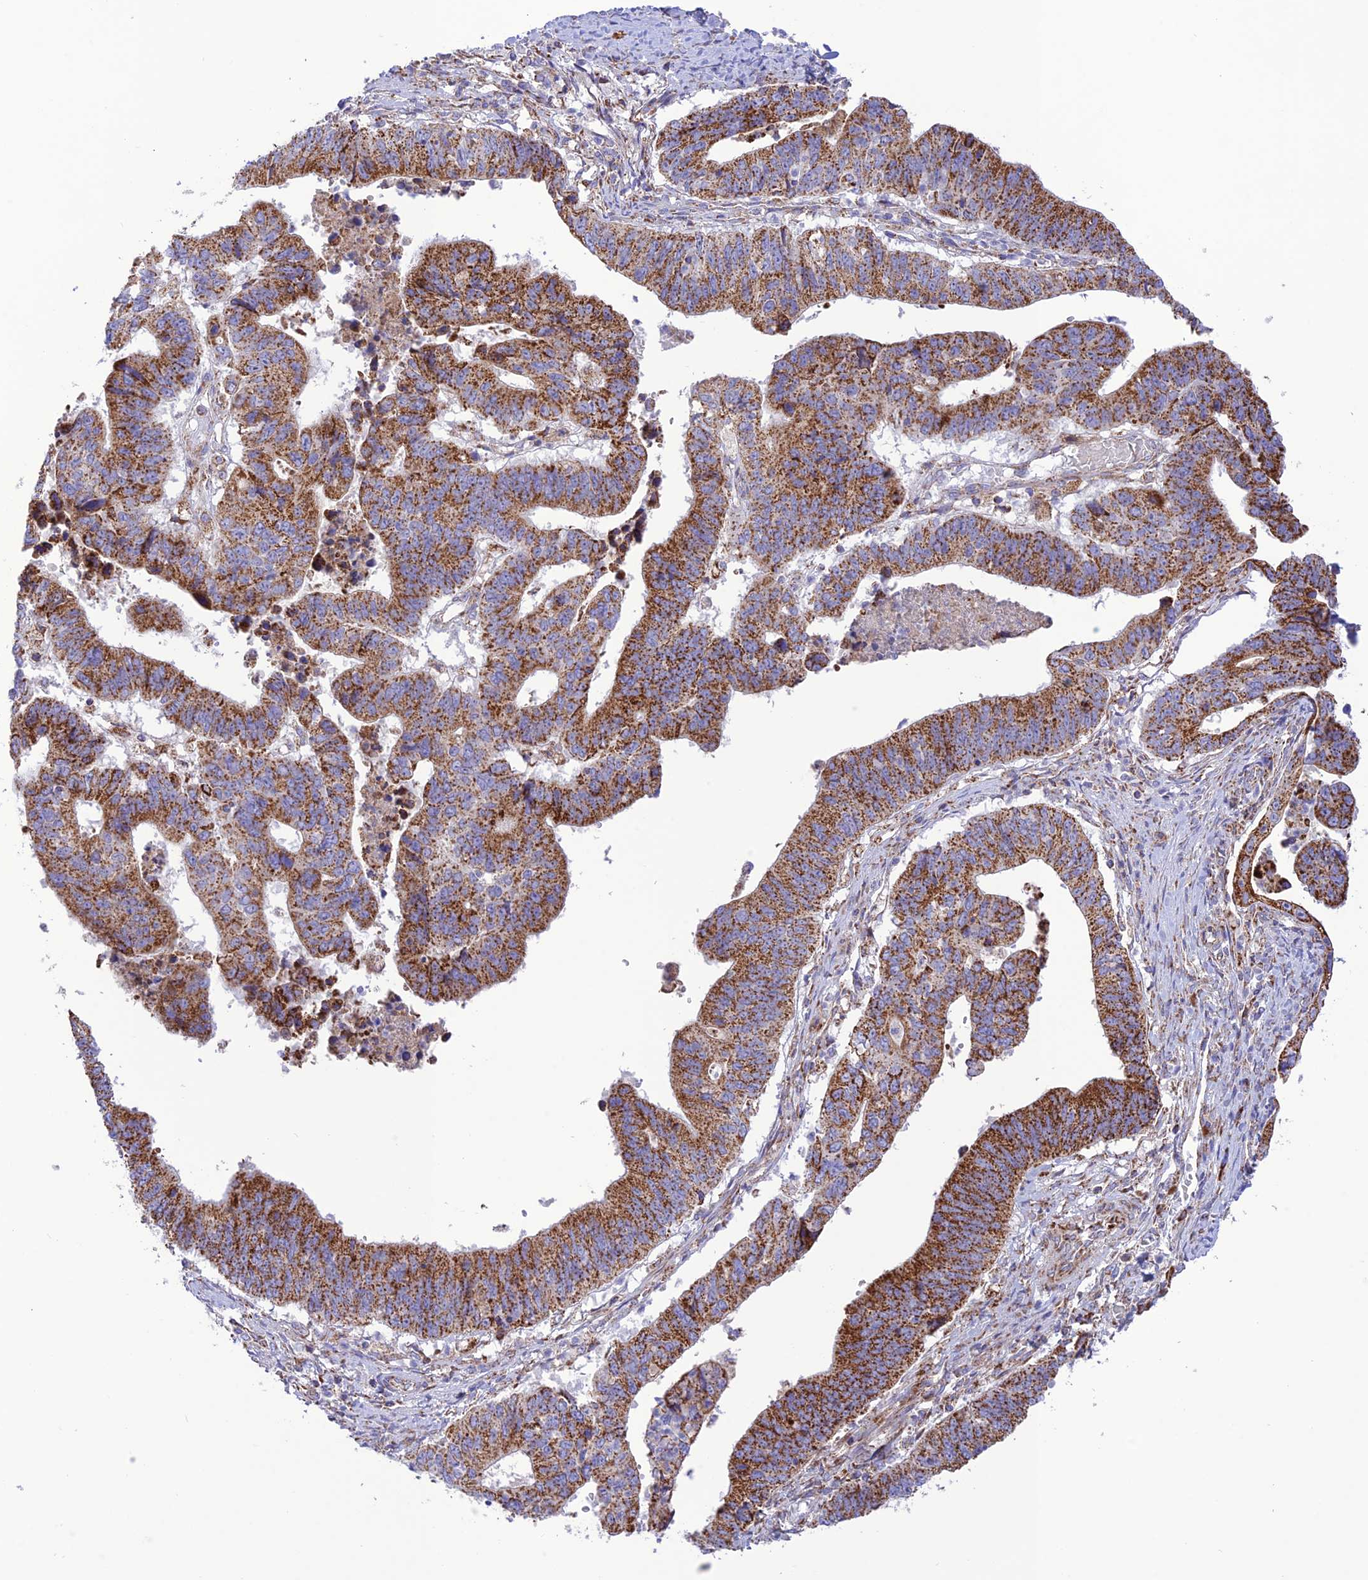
{"staining": {"intensity": "strong", "quantity": ">75%", "location": "cytoplasmic/membranous"}, "tissue": "stomach cancer", "cell_type": "Tumor cells", "image_type": "cancer", "snomed": [{"axis": "morphology", "description": "Adenocarcinoma, NOS"}, {"axis": "topography", "description": "Stomach"}], "caption": "Protein staining shows strong cytoplasmic/membranous expression in approximately >75% of tumor cells in adenocarcinoma (stomach).", "gene": "UAP1L1", "patient": {"sex": "male", "age": 59}}